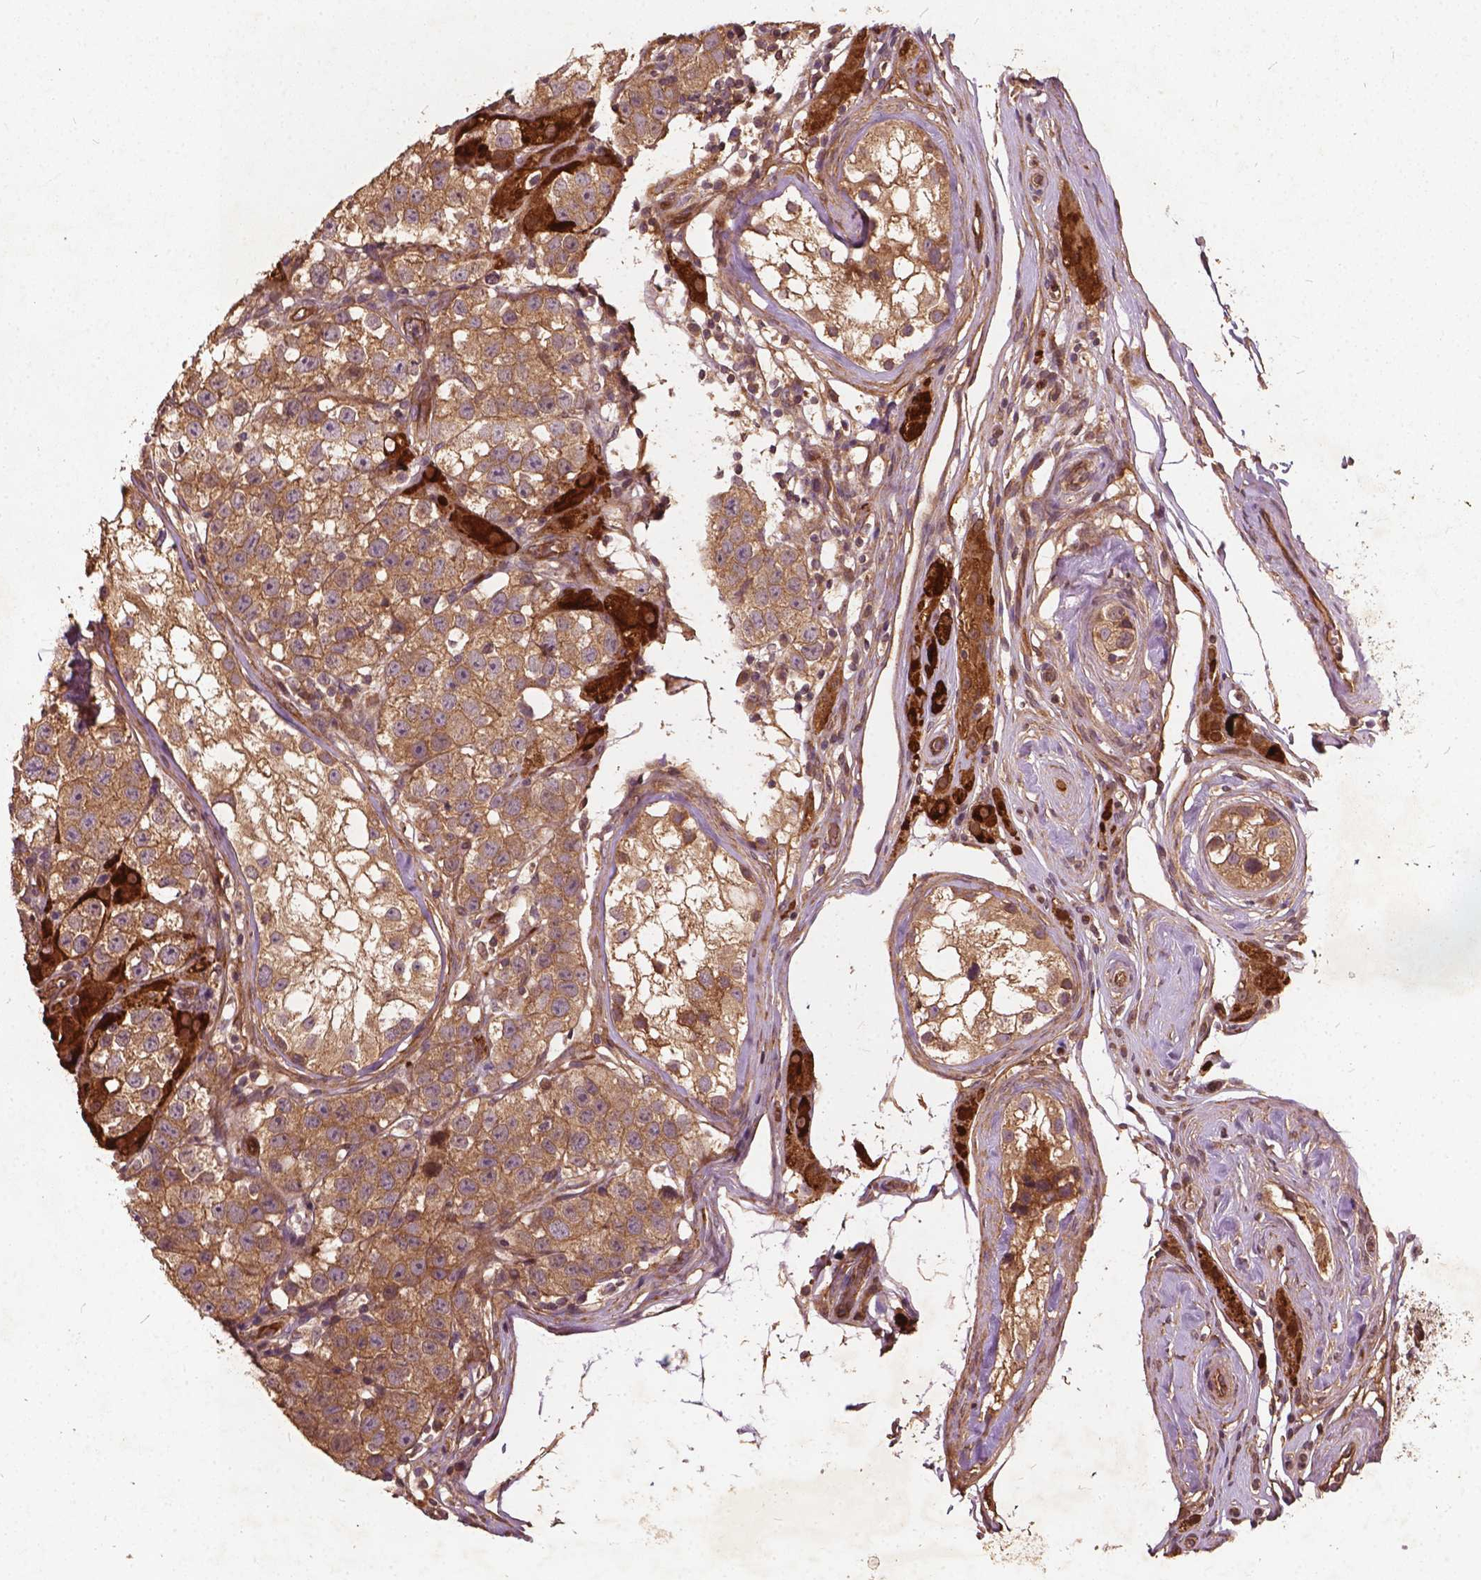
{"staining": {"intensity": "moderate", "quantity": ">75%", "location": "cytoplasmic/membranous"}, "tissue": "testis cancer", "cell_type": "Tumor cells", "image_type": "cancer", "snomed": [{"axis": "morphology", "description": "Seminoma, NOS"}, {"axis": "topography", "description": "Testis"}], "caption": "IHC of human testis seminoma reveals medium levels of moderate cytoplasmic/membranous expression in about >75% of tumor cells. (DAB IHC, brown staining for protein, blue staining for nuclei).", "gene": "UBXN2A", "patient": {"sex": "male", "age": 34}}